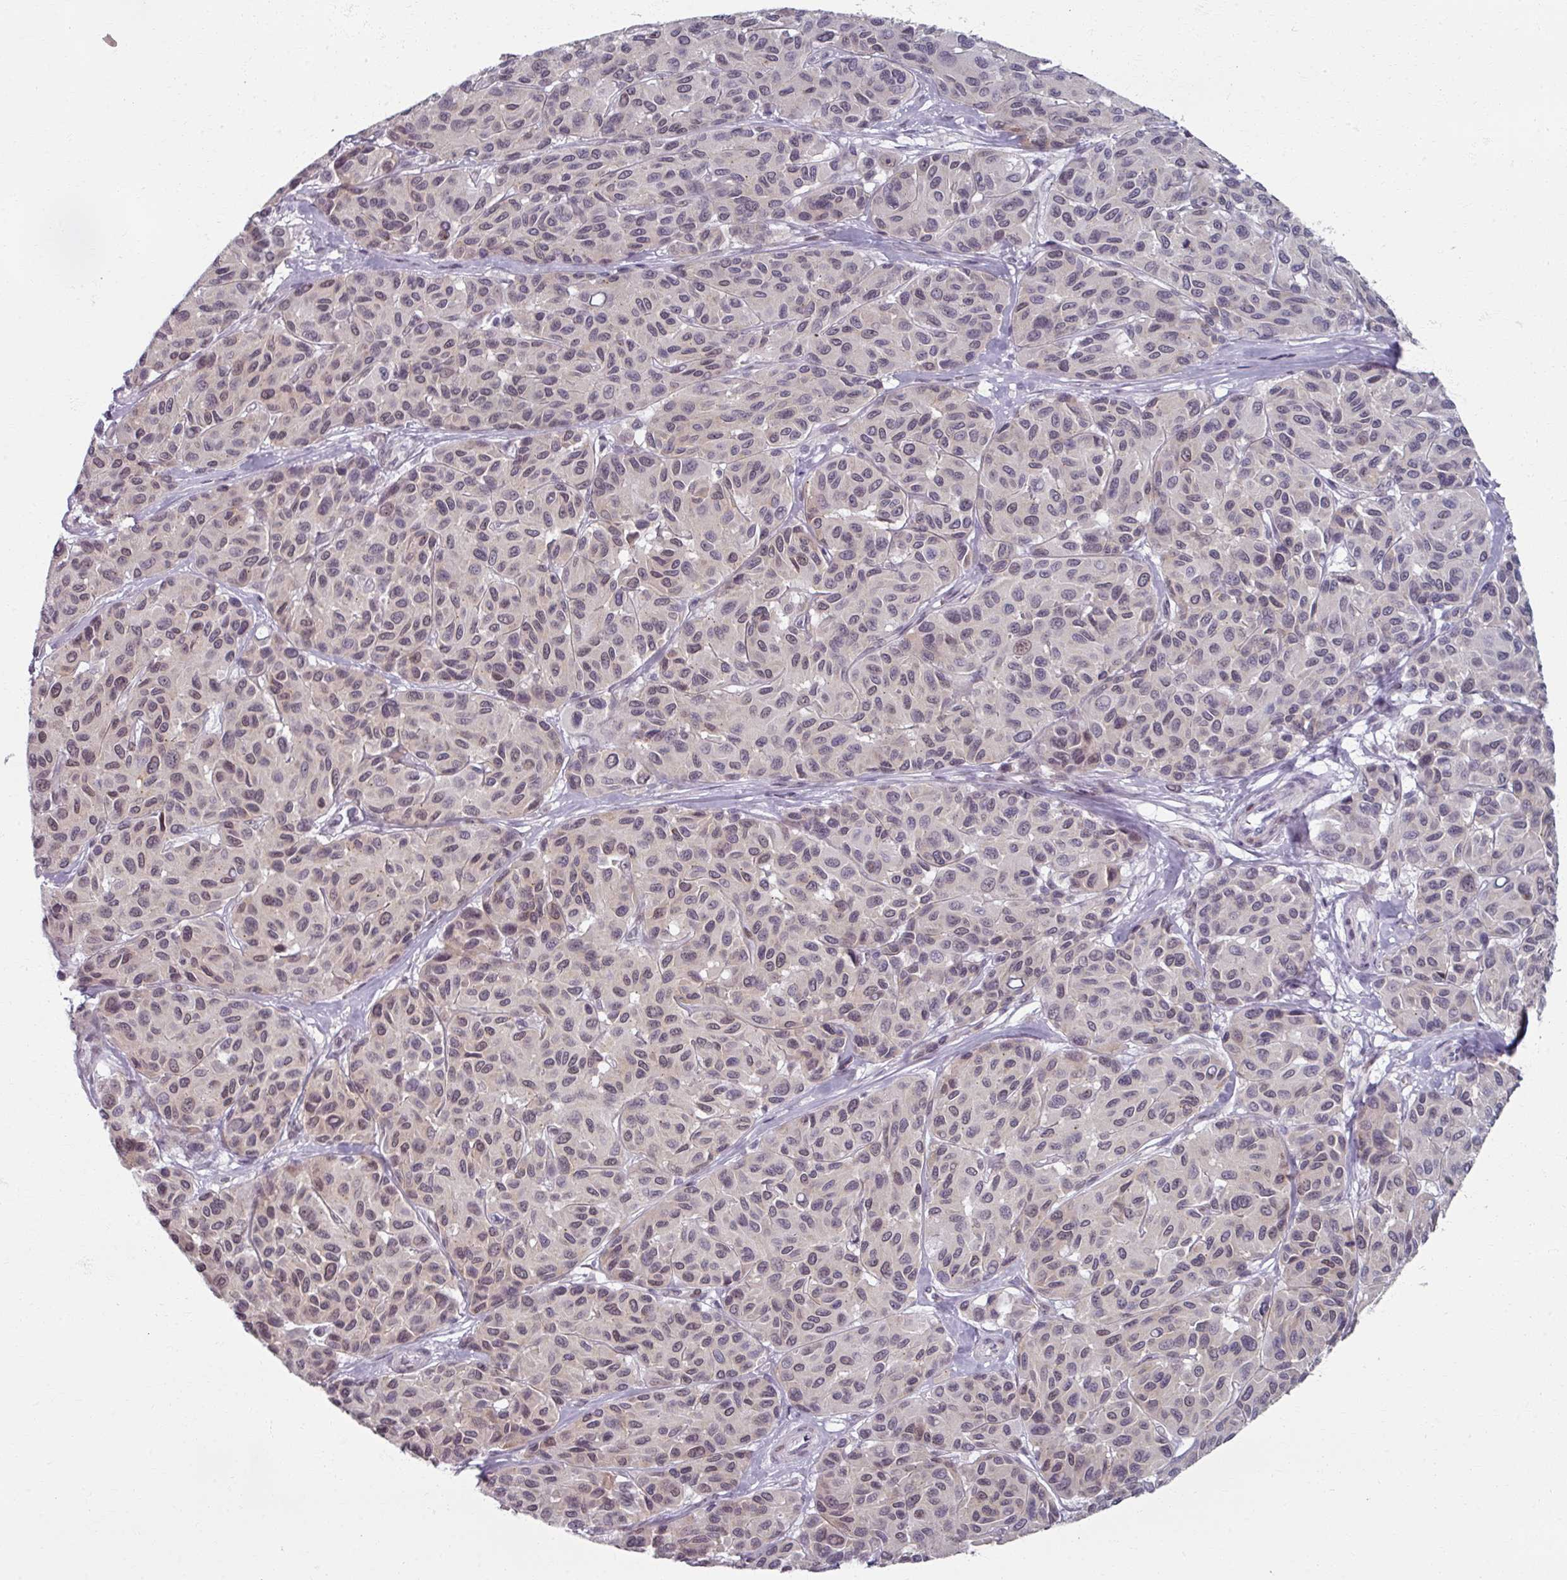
{"staining": {"intensity": "weak", "quantity": "<25%", "location": "nuclear"}, "tissue": "melanoma", "cell_type": "Tumor cells", "image_type": "cancer", "snomed": [{"axis": "morphology", "description": "Malignant melanoma, NOS"}, {"axis": "topography", "description": "Skin"}], "caption": "The histopathology image reveals no significant staining in tumor cells of melanoma. Brightfield microscopy of immunohistochemistry (IHC) stained with DAB (brown) and hematoxylin (blue), captured at high magnification.", "gene": "RIPOR3", "patient": {"sex": "female", "age": 66}}